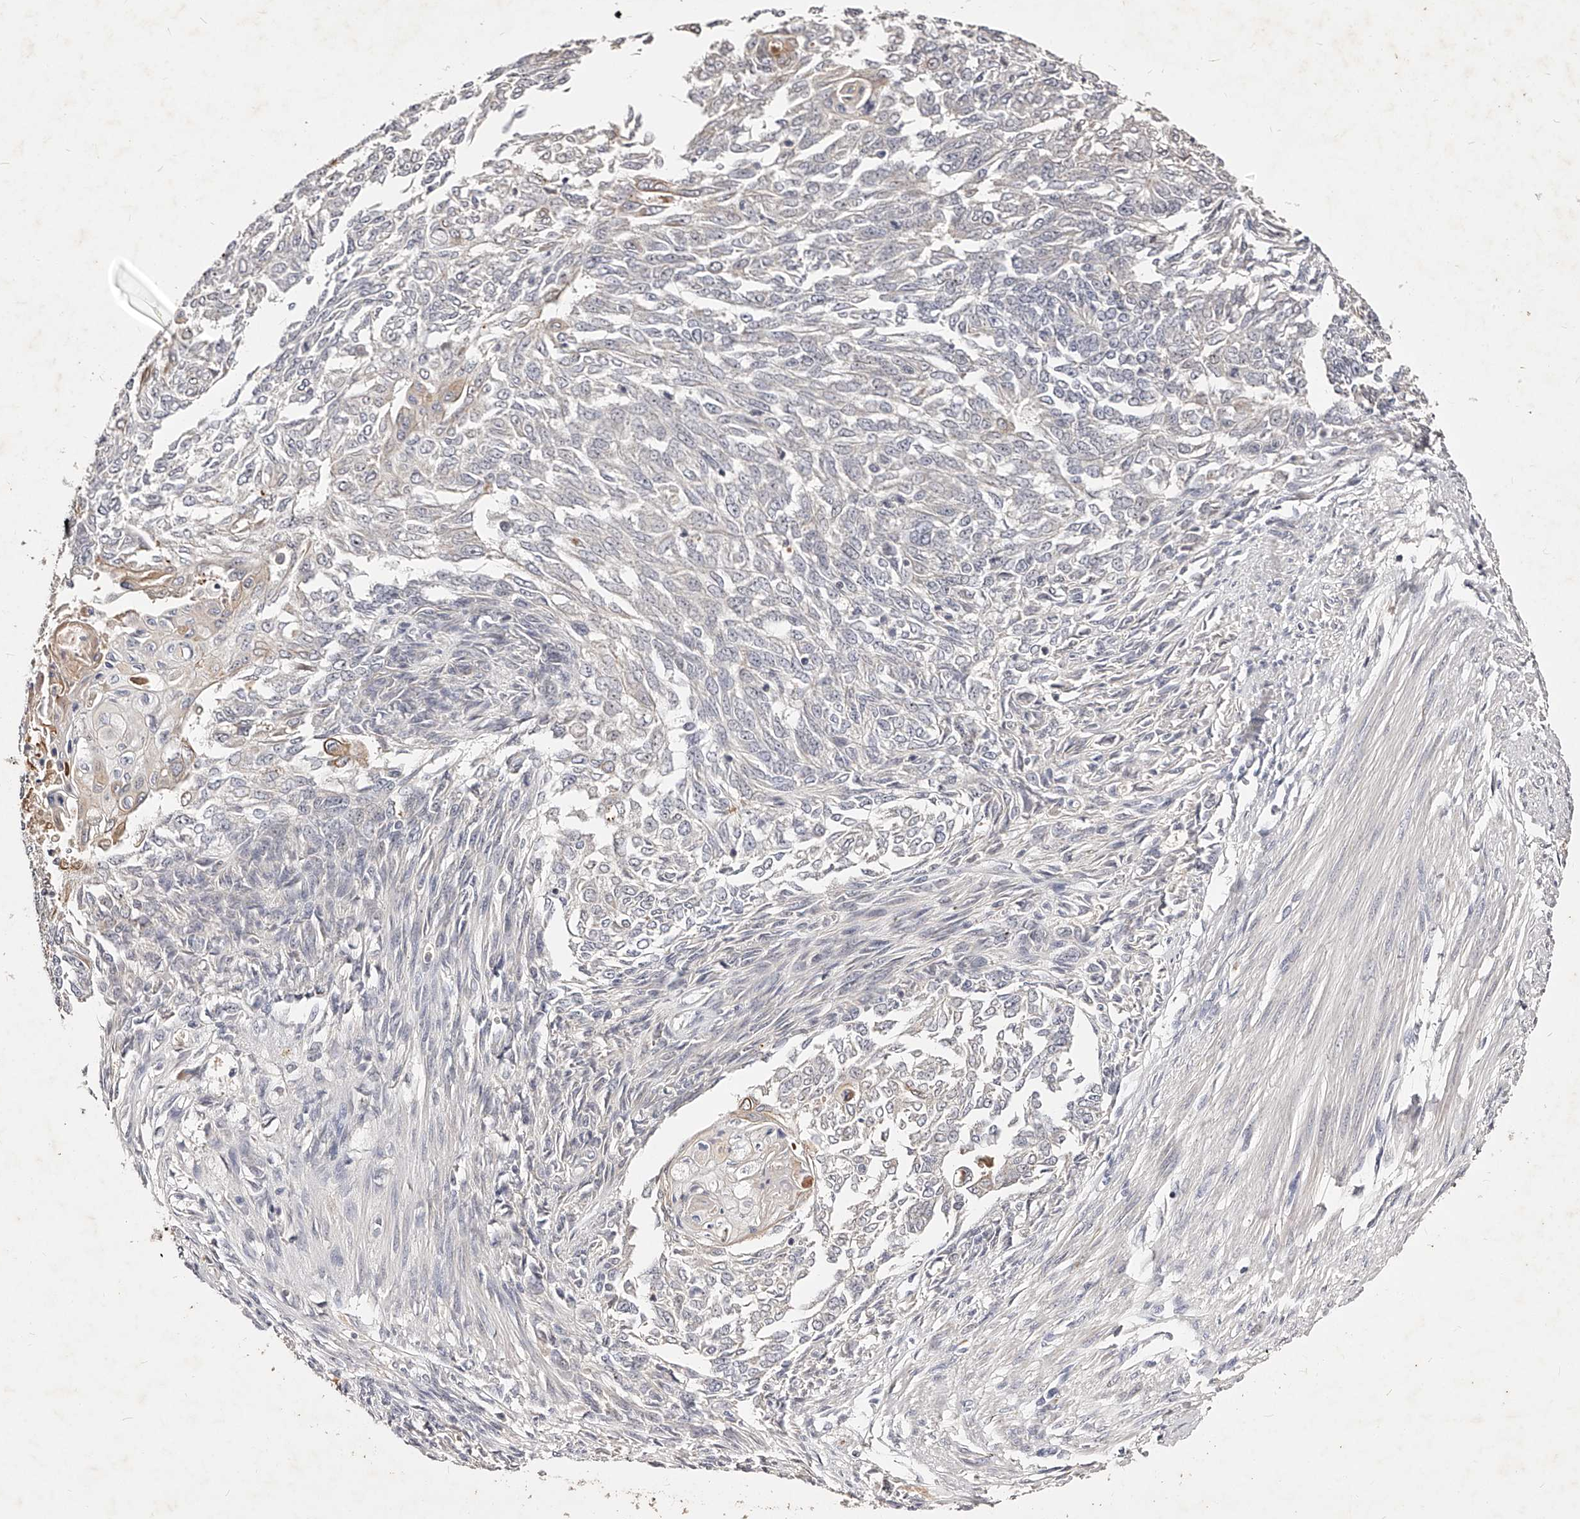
{"staining": {"intensity": "weak", "quantity": "<25%", "location": "cytoplasmic/membranous"}, "tissue": "endometrial cancer", "cell_type": "Tumor cells", "image_type": "cancer", "snomed": [{"axis": "morphology", "description": "Adenocarcinoma, NOS"}, {"axis": "topography", "description": "Endometrium"}], "caption": "The histopathology image shows no significant staining in tumor cells of endometrial cancer (adenocarcinoma). (IHC, brightfield microscopy, high magnification).", "gene": "PHACTR1", "patient": {"sex": "female", "age": 32}}